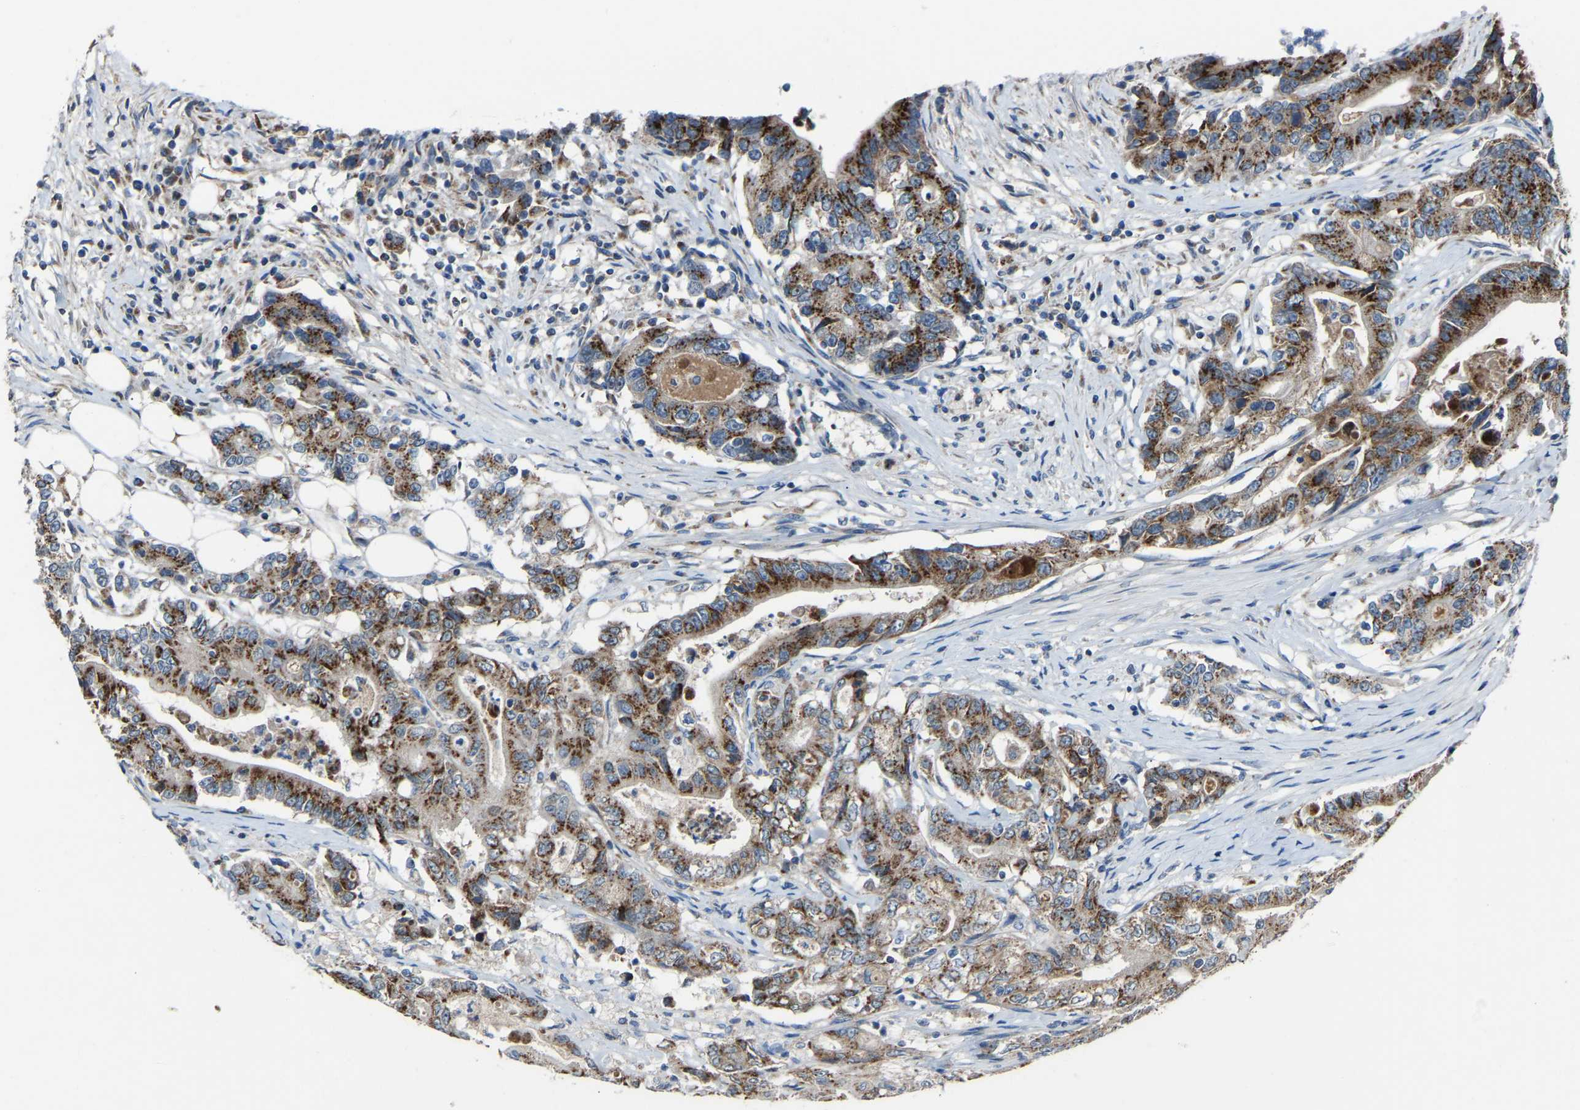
{"staining": {"intensity": "strong", "quantity": ">75%", "location": "cytoplasmic/membranous"}, "tissue": "colorectal cancer", "cell_type": "Tumor cells", "image_type": "cancer", "snomed": [{"axis": "morphology", "description": "Adenocarcinoma, NOS"}, {"axis": "topography", "description": "Colon"}], "caption": "There is high levels of strong cytoplasmic/membranous positivity in tumor cells of colorectal cancer (adenocarcinoma), as demonstrated by immunohistochemical staining (brown color).", "gene": "CANT1", "patient": {"sex": "female", "age": 77}}